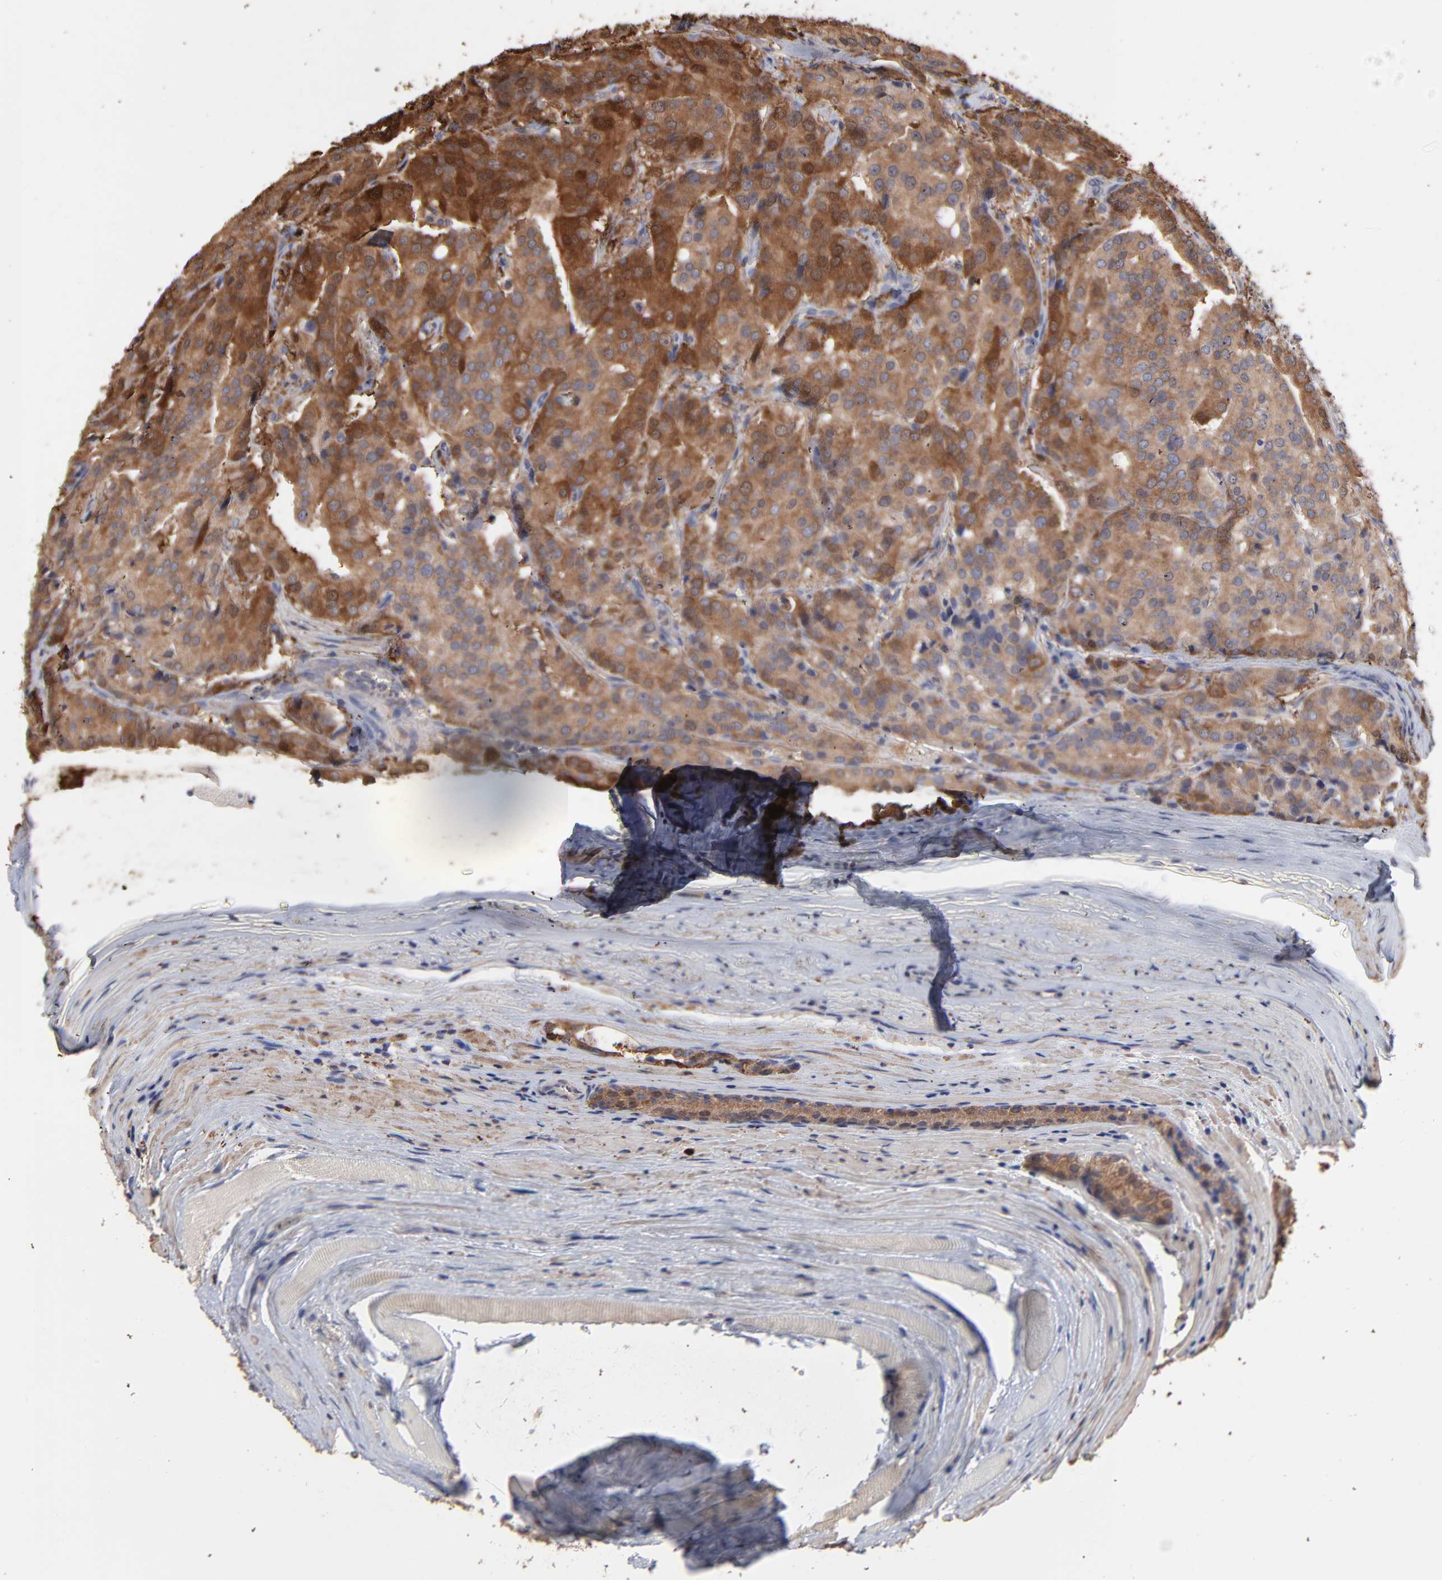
{"staining": {"intensity": "moderate", "quantity": ">75%", "location": "cytoplasmic/membranous,nuclear"}, "tissue": "prostate cancer", "cell_type": "Tumor cells", "image_type": "cancer", "snomed": [{"axis": "morphology", "description": "Adenocarcinoma, Medium grade"}, {"axis": "topography", "description": "Prostate"}], "caption": "Protein staining displays moderate cytoplasmic/membranous and nuclear expression in approximately >75% of tumor cells in prostate adenocarcinoma (medium-grade). Immunohistochemistry stains the protein in brown and the nuclei are stained blue.", "gene": "TANGO2", "patient": {"sex": "male", "age": 72}}